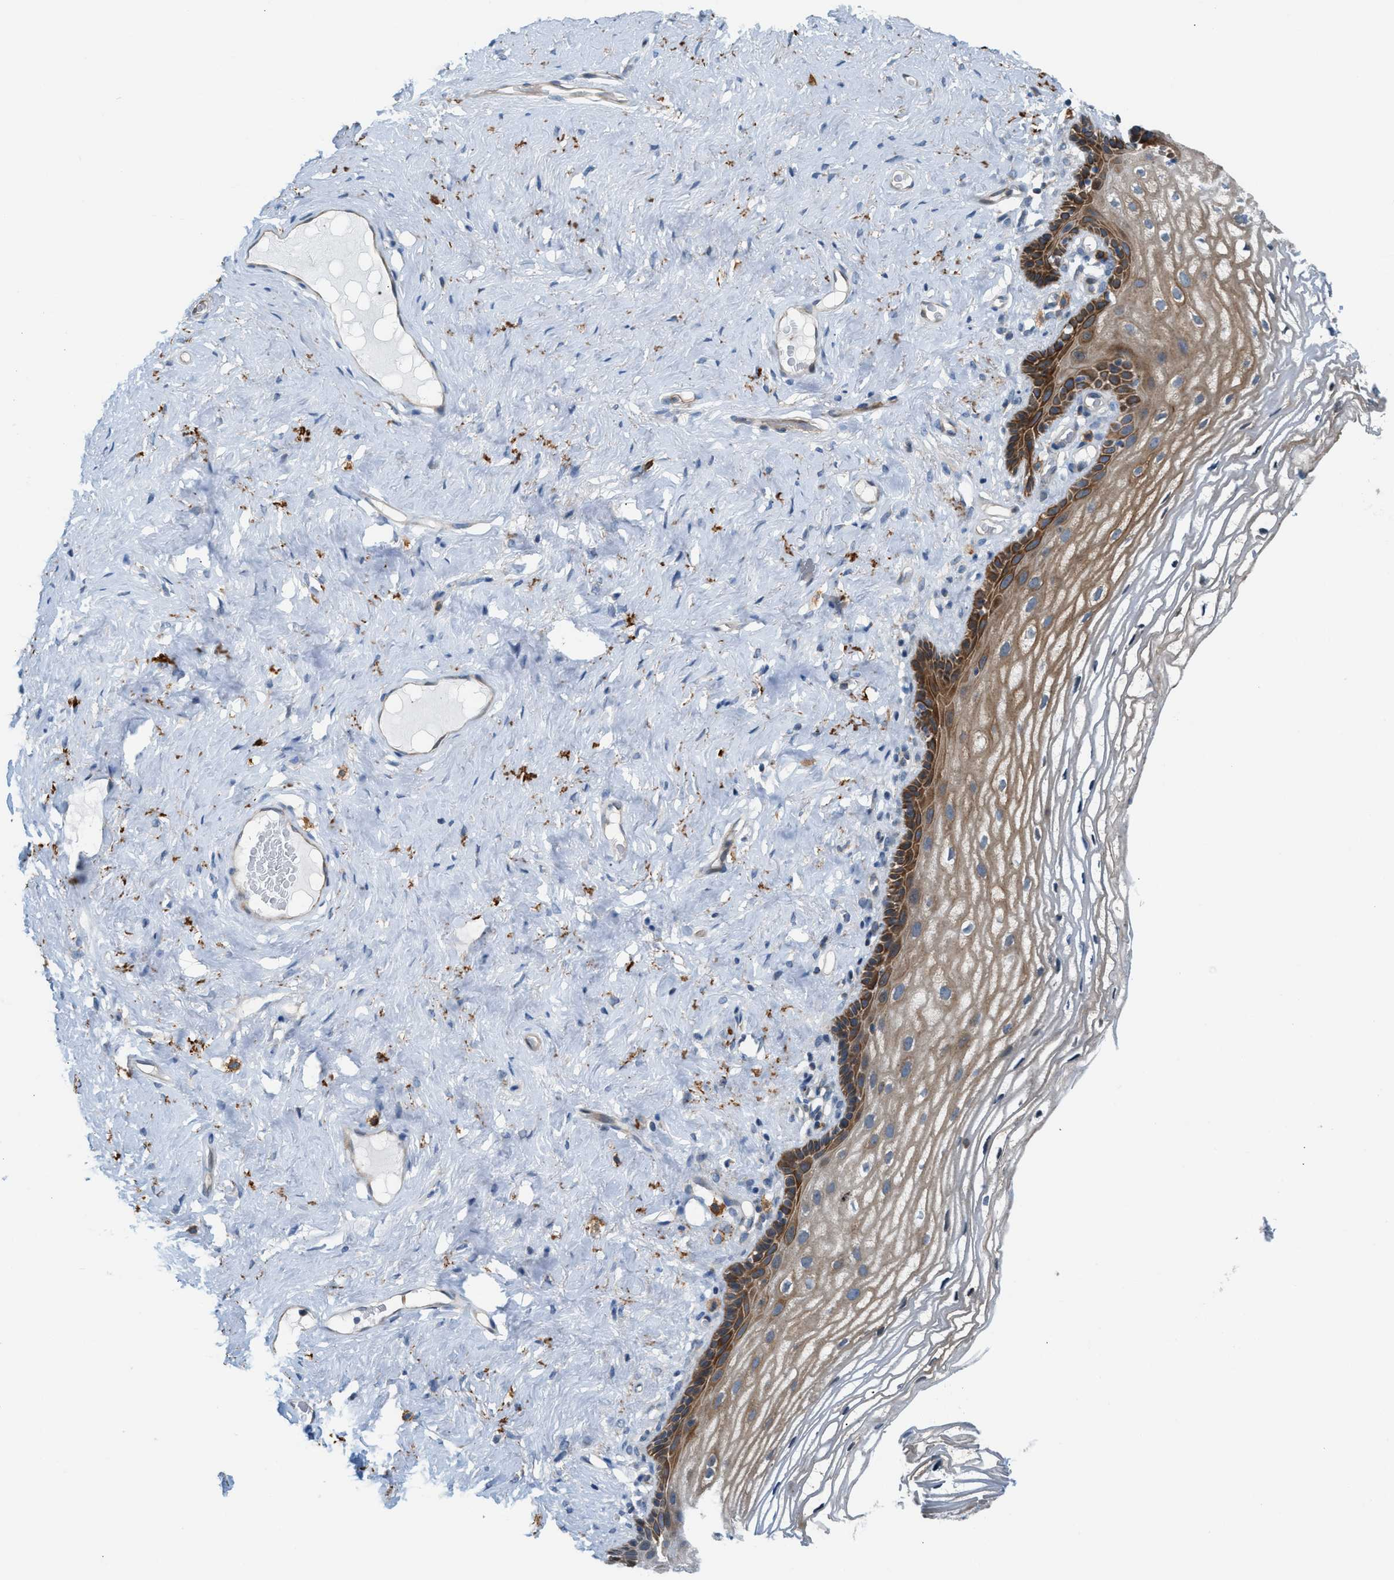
{"staining": {"intensity": "strong", "quantity": "25%-75%", "location": "cytoplasmic/membranous"}, "tissue": "vagina", "cell_type": "Squamous epithelial cells", "image_type": "normal", "snomed": [{"axis": "morphology", "description": "Normal tissue, NOS"}, {"axis": "morphology", "description": "Adenocarcinoma, NOS"}, {"axis": "topography", "description": "Rectum"}, {"axis": "topography", "description": "Vagina"}], "caption": "Immunohistochemical staining of normal human vagina reveals 25%-75% levels of strong cytoplasmic/membranous protein positivity in about 25%-75% of squamous epithelial cells.", "gene": "PDCL", "patient": {"sex": "female", "age": 71}}